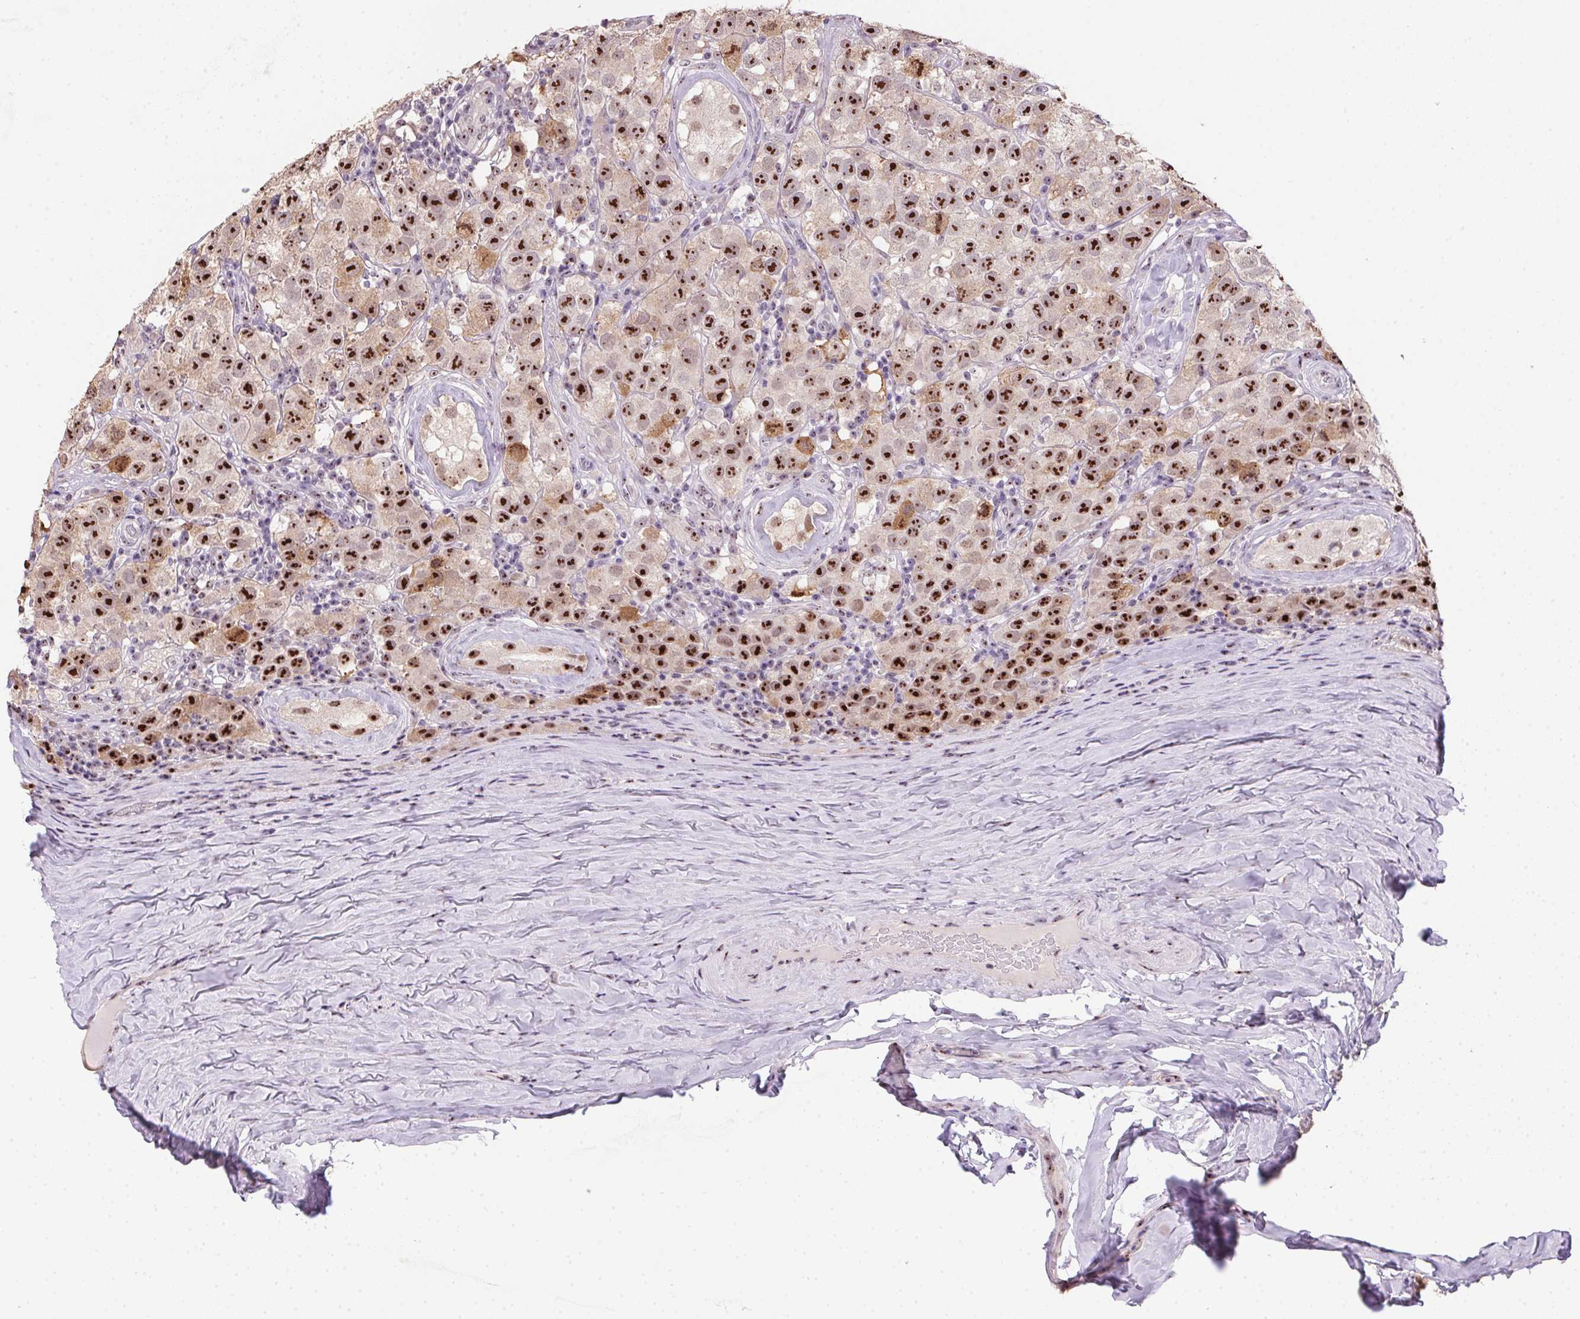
{"staining": {"intensity": "strong", "quantity": ">75%", "location": "nuclear"}, "tissue": "testis cancer", "cell_type": "Tumor cells", "image_type": "cancer", "snomed": [{"axis": "morphology", "description": "Seminoma, NOS"}, {"axis": "topography", "description": "Testis"}], "caption": "High-magnification brightfield microscopy of seminoma (testis) stained with DAB (brown) and counterstained with hematoxylin (blue). tumor cells exhibit strong nuclear expression is present in about>75% of cells.", "gene": "BATF2", "patient": {"sex": "male", "age": 34}}